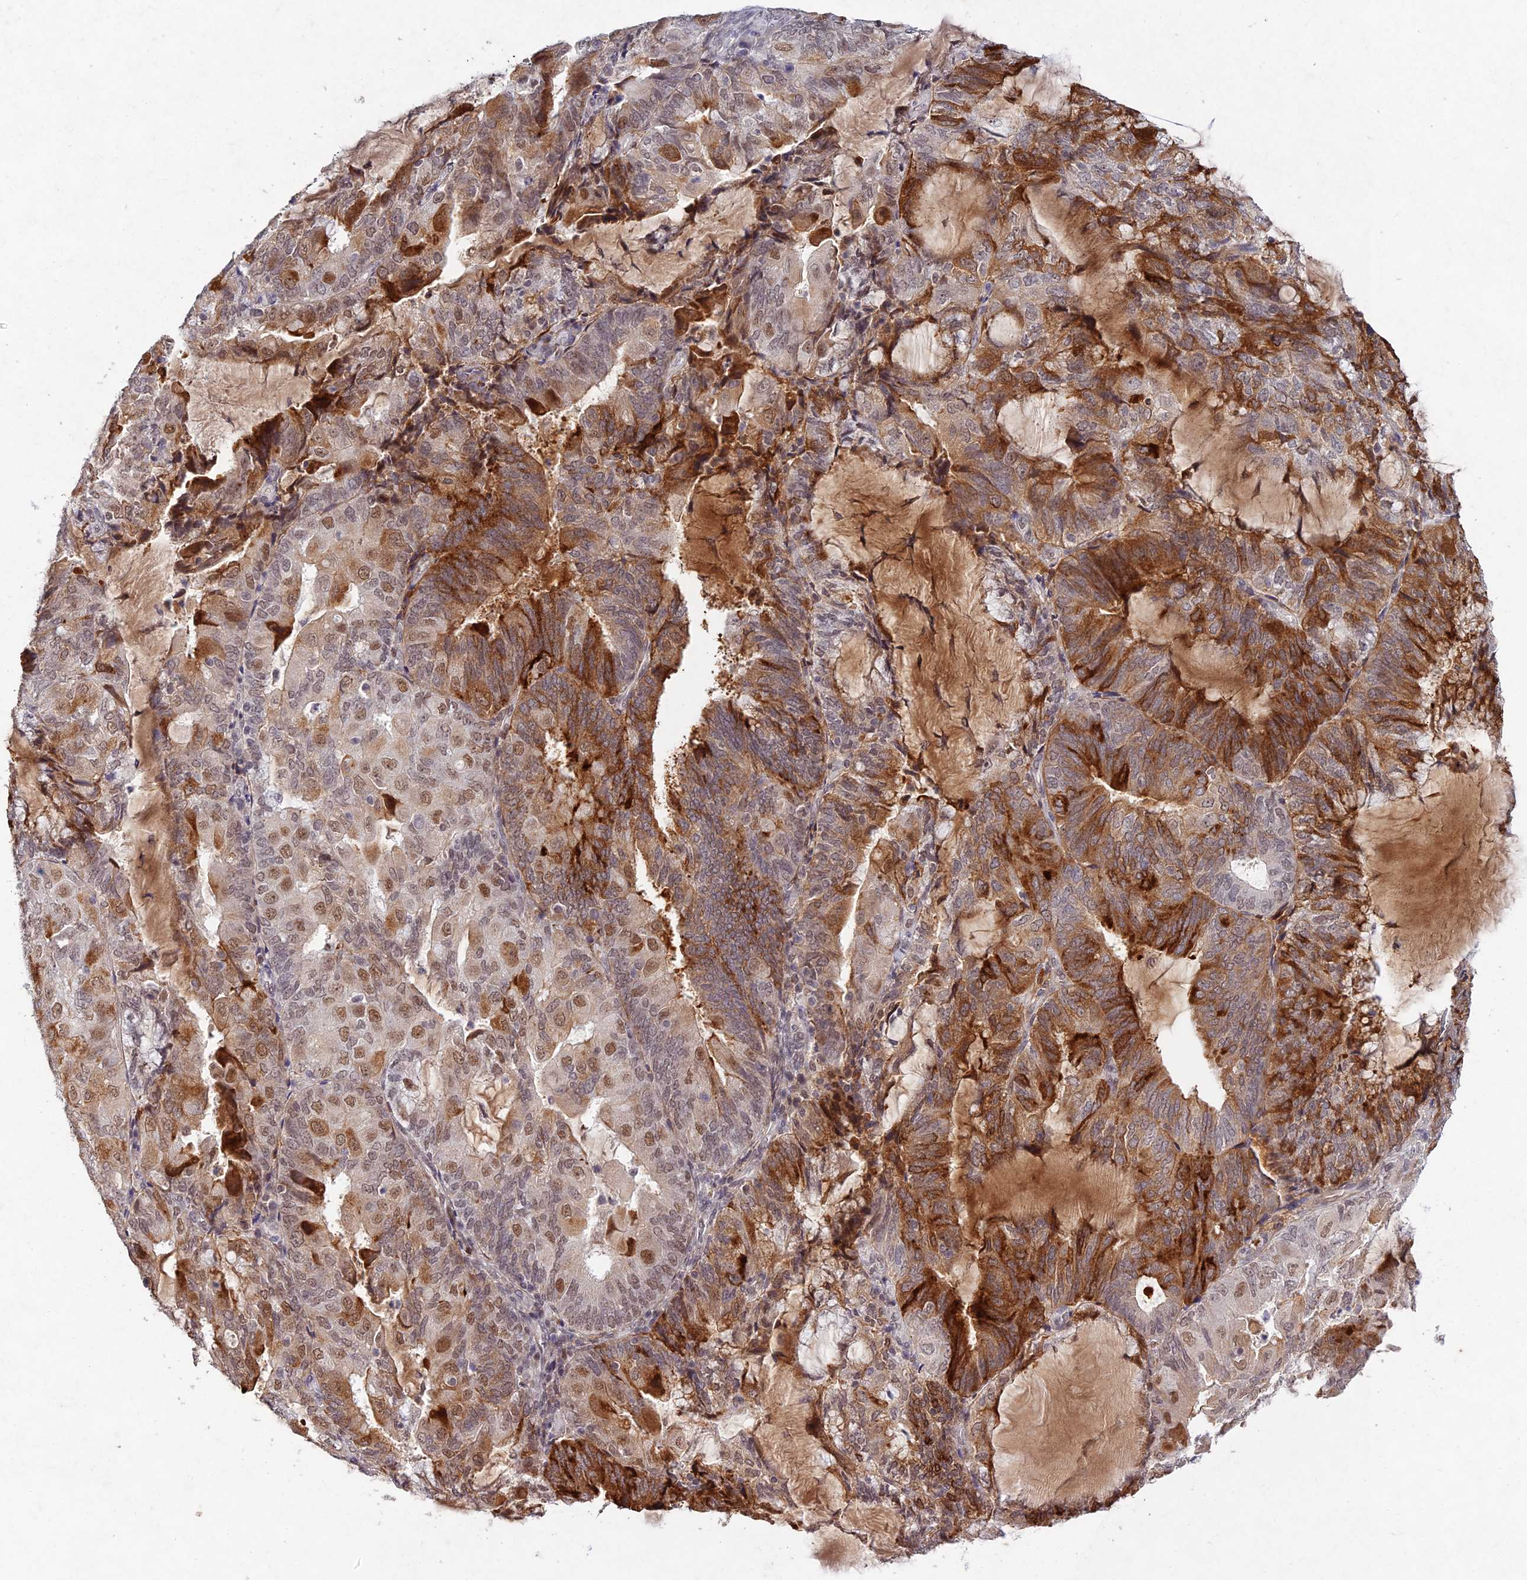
{"staining": {"intensity": "strong", "quantity": "25%-75%", "location": "cytoplasmic/membranous,nuclear"}, "tissue": "endometrial cancer", "cell_type": "Tumor cells", "image_type": "cancer", "snomed": [{"axis": "morphology", "description": "Adenocarcinoma, NOS"}, {"axis": "topography", "description": "Endometrium"}], "caption": "This photomicrograph displays endometrial cancer stained with immunohistochemistry (IHC) to label a protein in brown. The cytoplasmic/membranous and nuclear of tumor cells show strong positivity for the protein. Nuclei are counter-stained blue.", "gene": "RAVER1", "patient": {"sex": "female", "age": 81}}